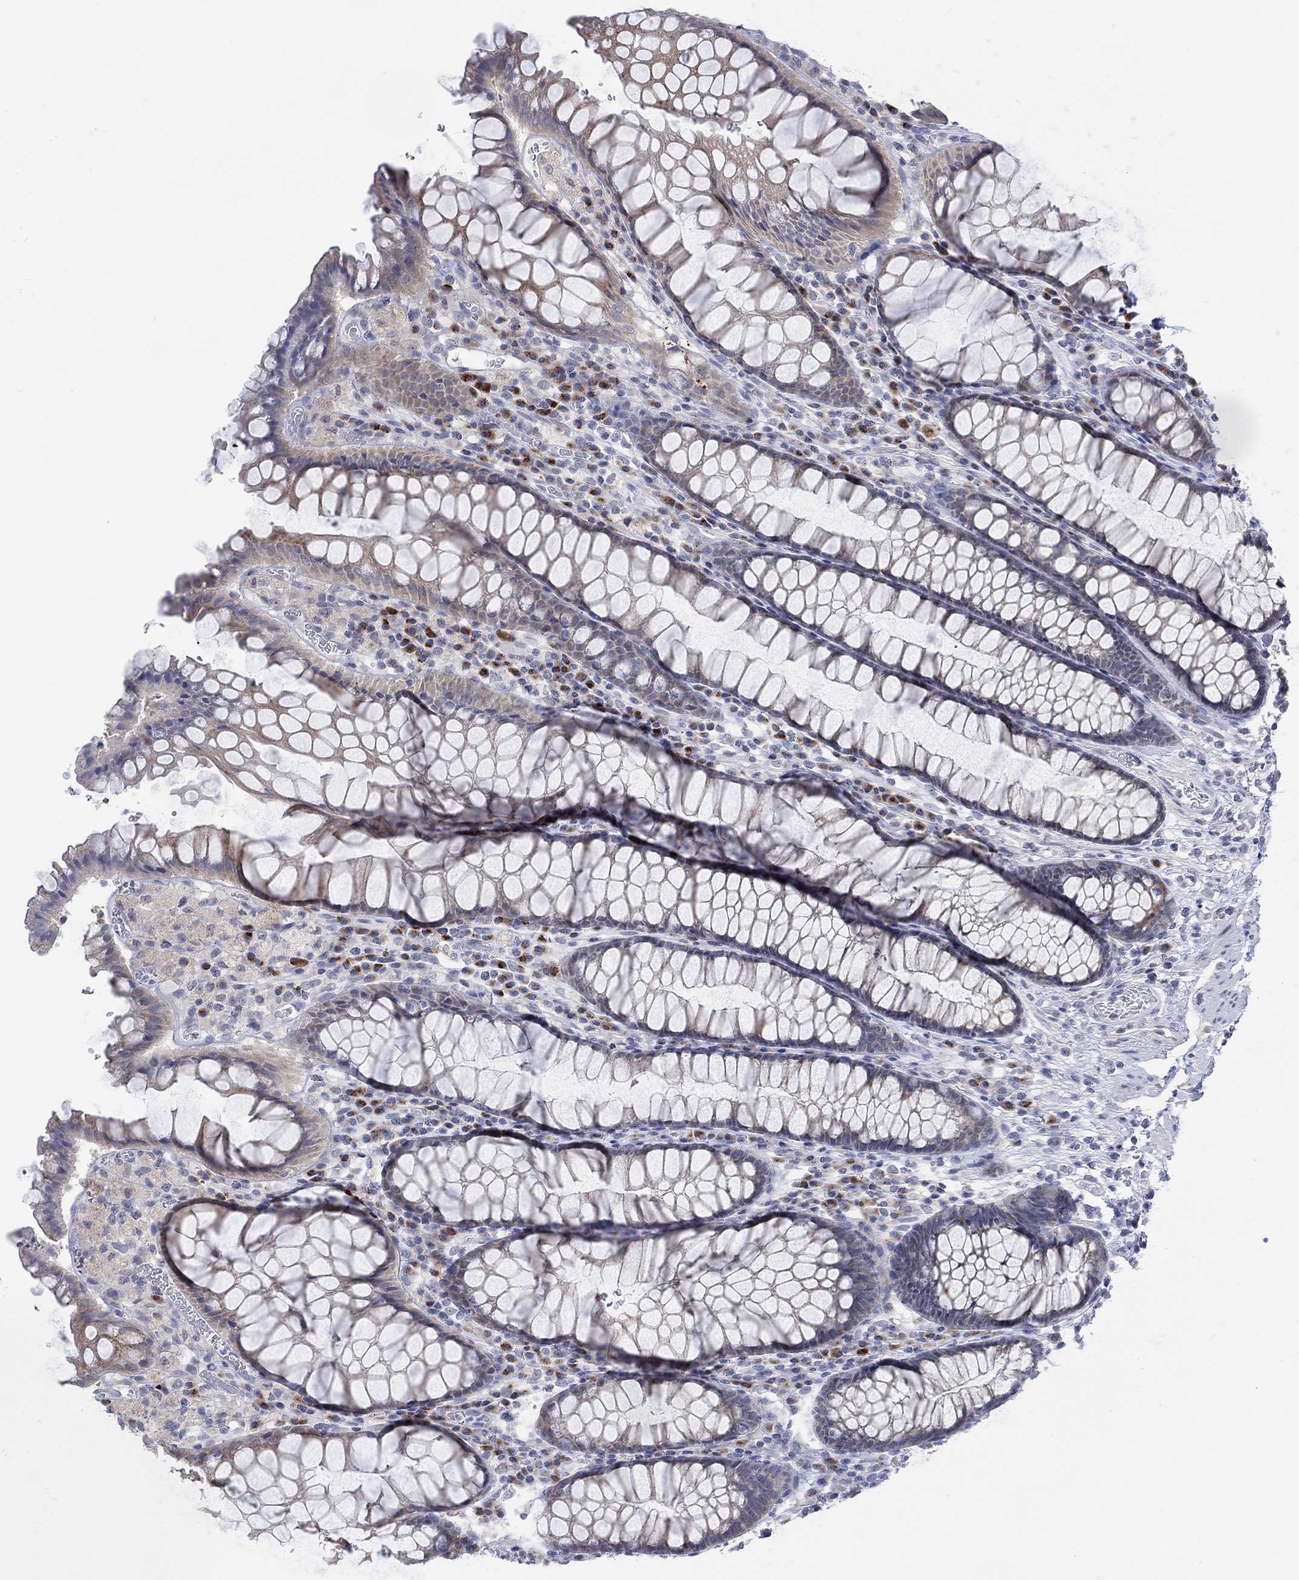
{"staining": {"intensity": "moderate", "quantity": "<25%", "location": "cytoplasmic/membranous"}, "tissue": "rectum", "cell_type": "Glandular cells", "image_type": "normal", "snomed": [{"axis": "morphology", "description": "Normal tissue, NOS"}, {"axis": "topography", "description": "Rectum"}], "caption": "An immunohistochemistry histopathology image of benign tissue is shown. Protein staining in brown labels moderate cytoplasmic/membranous positivity in rectum within glandular cells.", "gene": "DCX", "patient": {"sex": "female", "age": 68}}